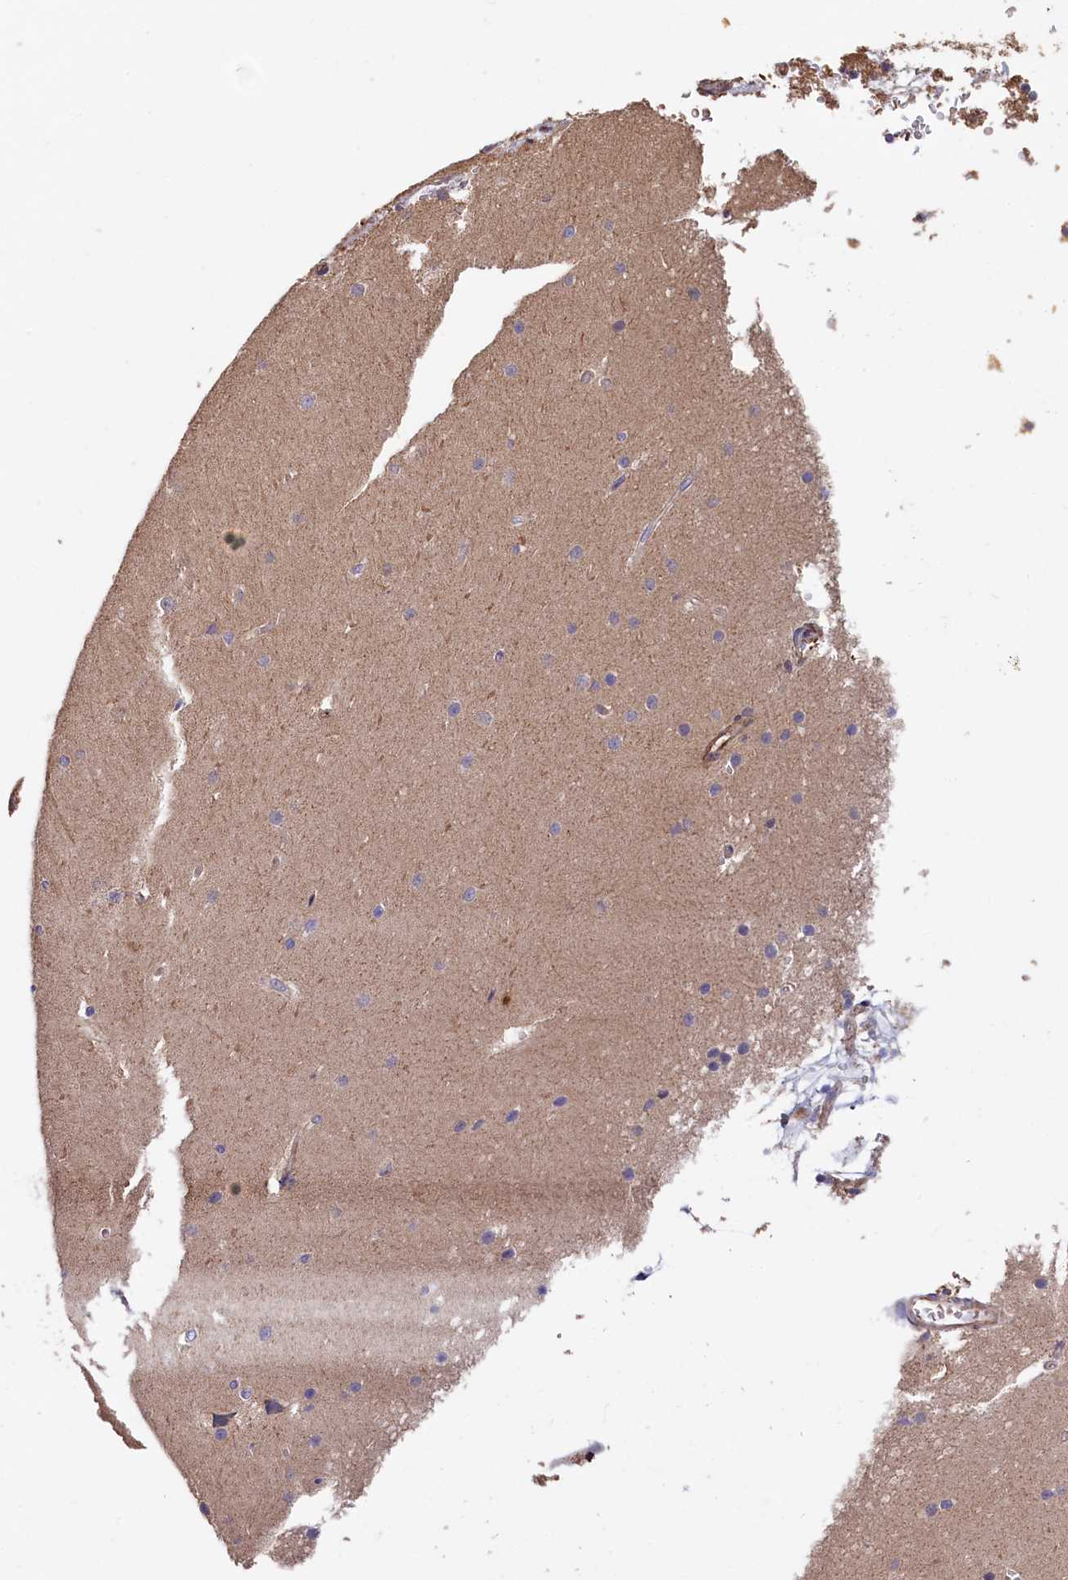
{"staining": {"intensity": "moderate", "quantity": "<25%", "location": "cytoplasmic/membranous"}, "tissue": "cerebellum", "cell_type": "Cells in granular layer", "image_type": "normal", "snomed": [{"axis": "morphology", "description": "Normal tissue, NOS"}, {"axis": "topography", "description": "Cerebellum"}], "caption": "A low amount of moderate cytoplasmic/membranous staining is appreciated in approximately <25% of cells in granular layer in benign cerebellum. The protein of interest is stained brown, and the nuclei are stained in blue (DAB (3,3'-diaminobenzidine) IHC with brightfield microscopy, high magnification).", "gene": "GREB1L", "patient": {"sex": "male", "age": 54}}